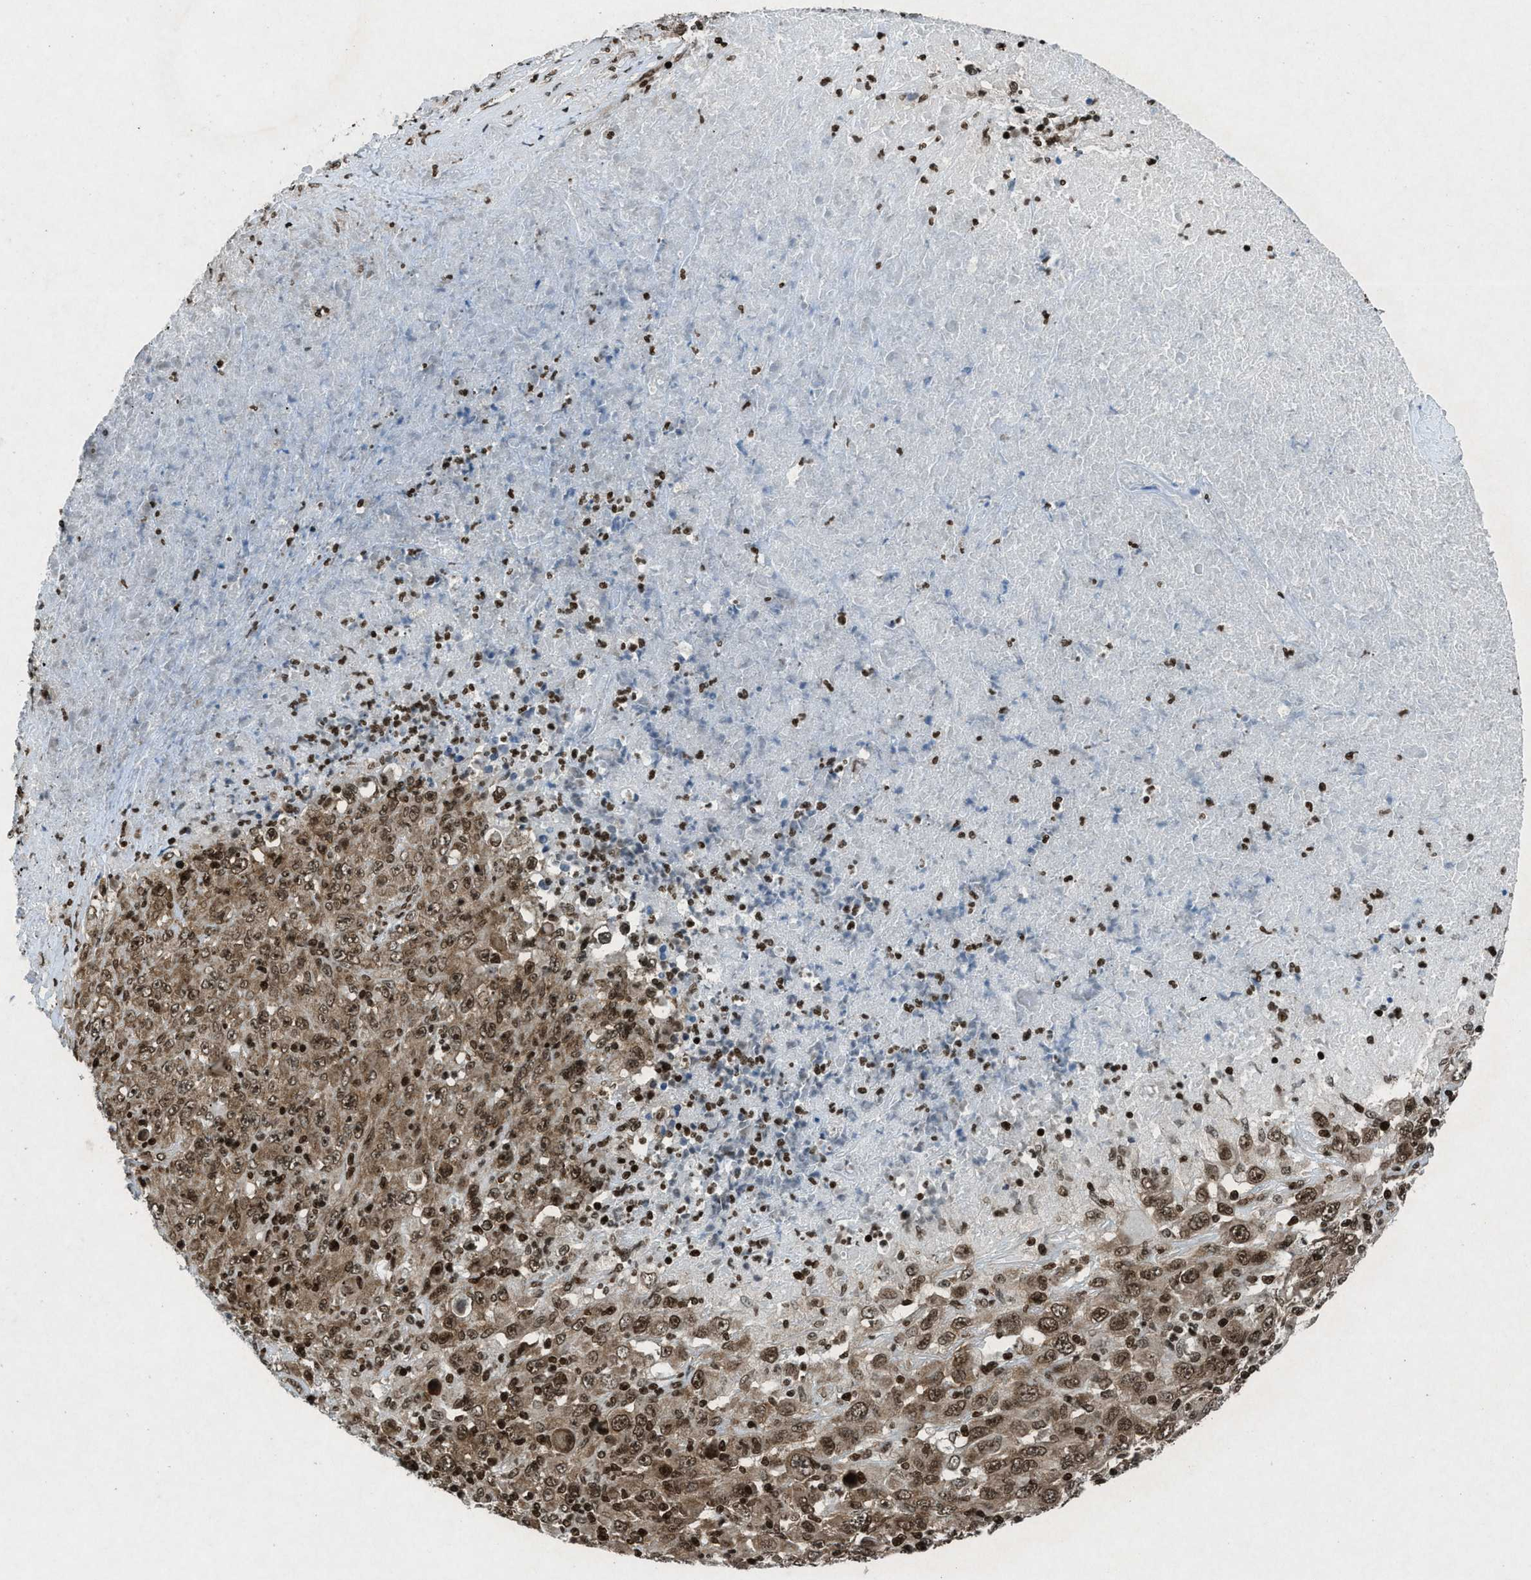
{"staining": {"intensity": "moderate", "quantity": ">75%", "location": "cytoplasmic/membranous,nuclear"}, "tissue": "melanoma", "cell_type": "Tumor cells", "image_type": "cancer", "snomed": [{"axis": "morphology", "description": "Malignant melanoma, Metastatic site"}, {"axis": "topography", "description": "Skin"}], "caption": "Tumor cells demonstrate medium levels of moderate cytoplasmic/membranous and nuclear positivity in about >75% of cells in melanoma.", "gene": "NXF1", "patient": {"sex": "female", "age": 56}}